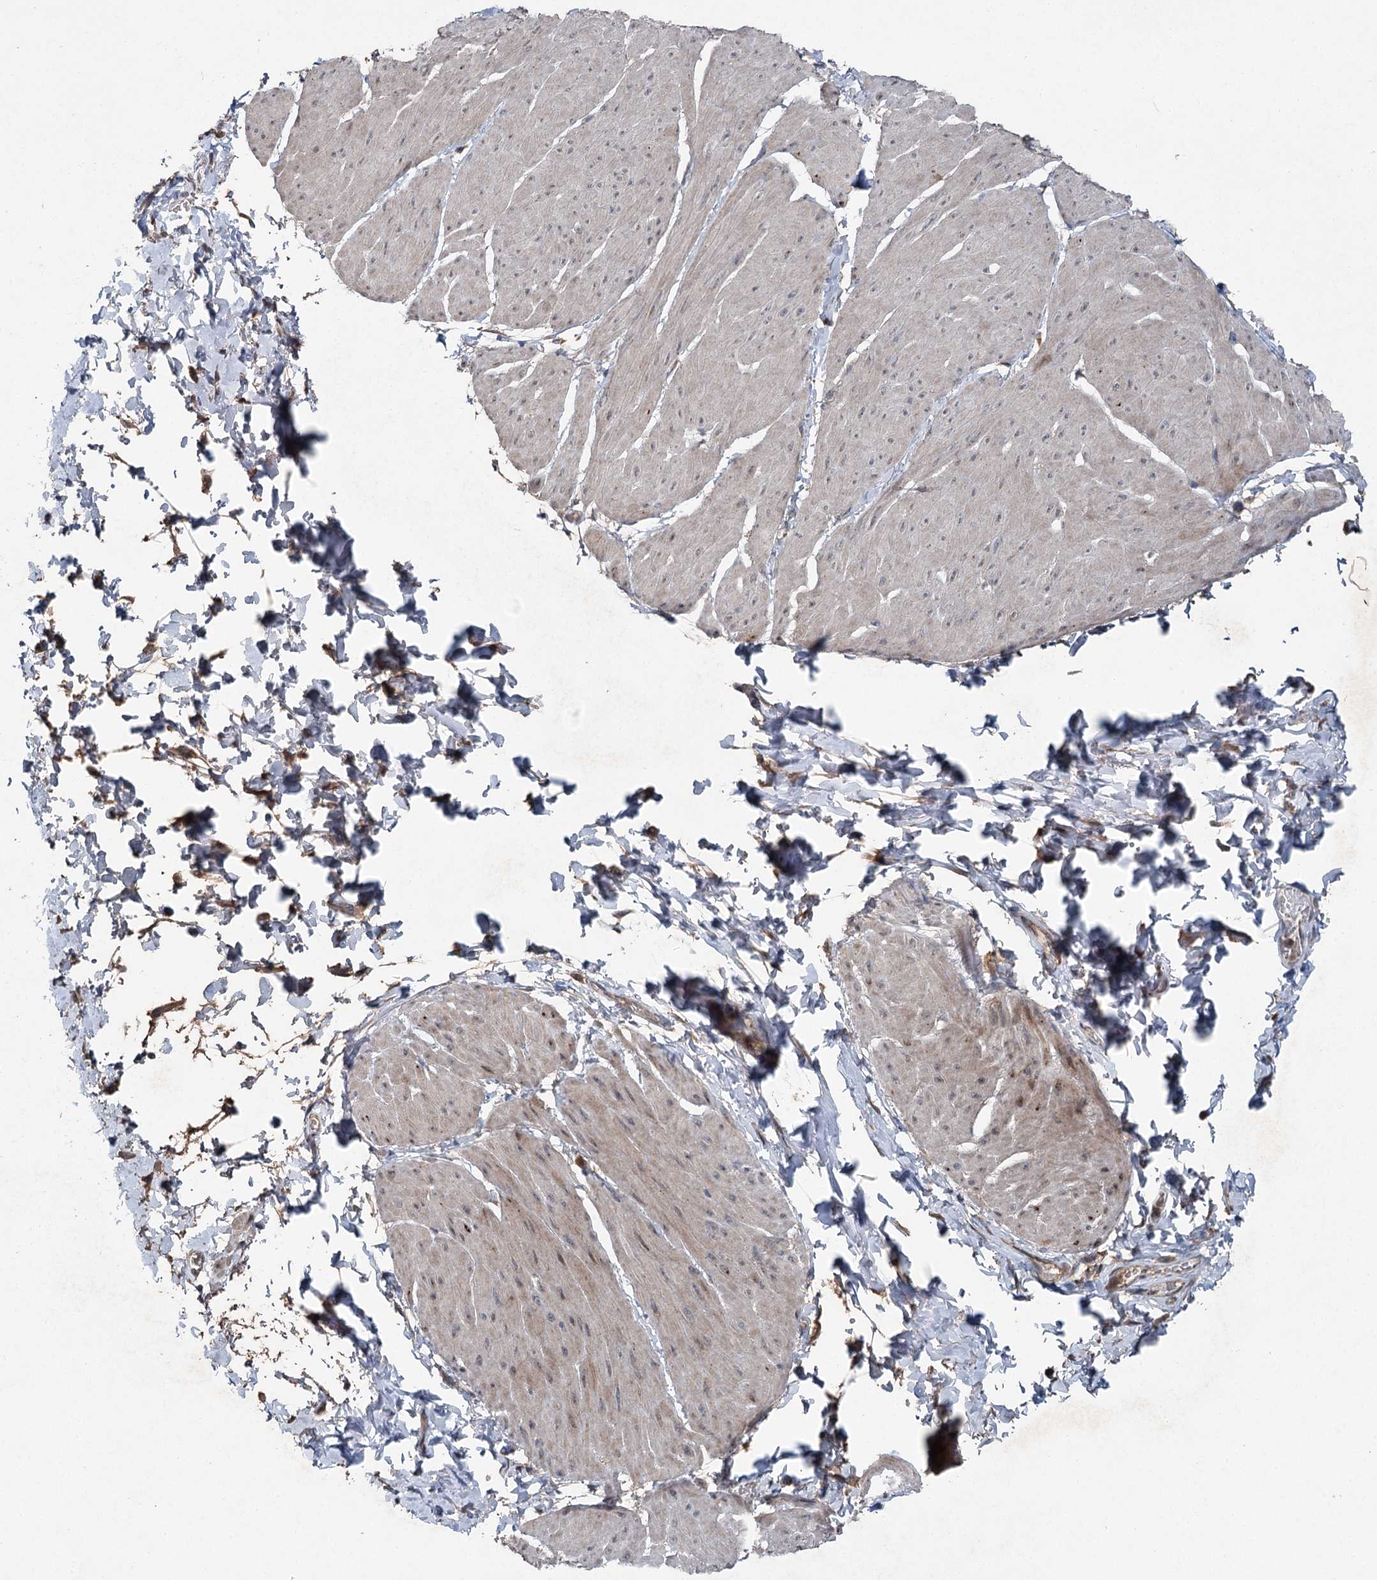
{"staining": {"intensity": "weak", "quantity": "<25%", "location": "cytoplasmic/membranous"}, "tissue": "smooth muscle", "cell_type": "Smooth muscle cells", "image_type": "normal", "snomed": [{"axis": "morphology", "description": "Urothelial carcinoma, High grade"}, {"axis": "topography", "description": "Urinary bladder"}], "caption": "Immunohistochemistry (IHC) of normal smooth muscle reveals no staining in smooth muscle cells. (Brightfield microscopy of DAB immunohistochemistry at high magnification).", "gene": "MAPK8IP2", "patient": {"sex": "male", "age": 46}}